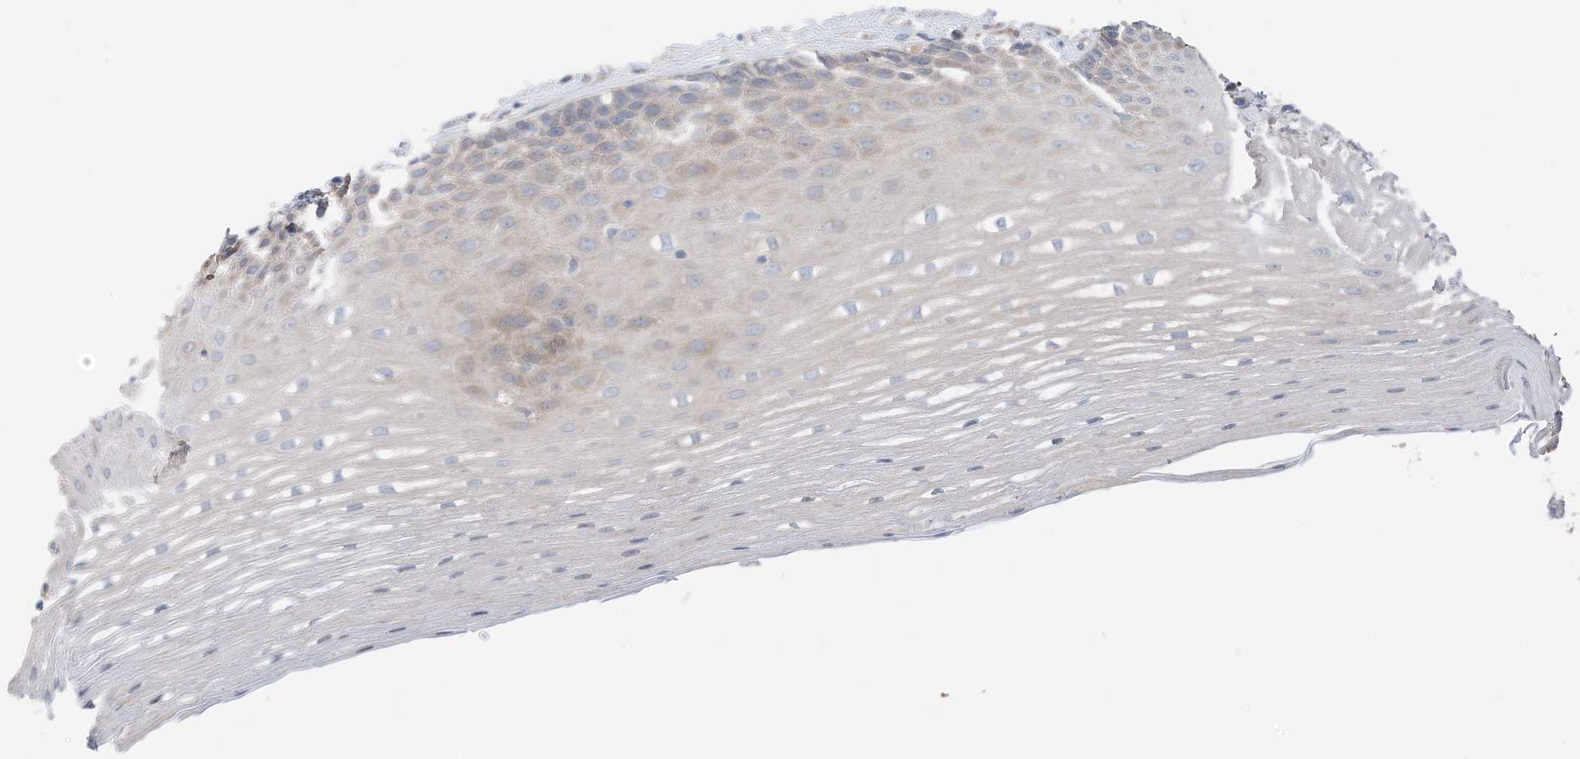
{"staining": {"intensity": "weak", "quantity": "25%-75%", "location": "cytoplasmic/membranous"}, "tissue": "esophagus", "cell_type": "Squamous epithelial cells", "image_type": "normal", "snomed": [{"axis": "morphology", "description": "Normal tissue, NOS"}, {"axis": "topography", "description": "Esophagus"}], "caption": "Benign esophagus reveals weak cytoplasmic/membranous staining in approximately 25%-75% of squamous epithelial cells, visualized by immunohistochemistry.", "gene": "KIFBP", "patient": {"sex": "male", "age": 62}}